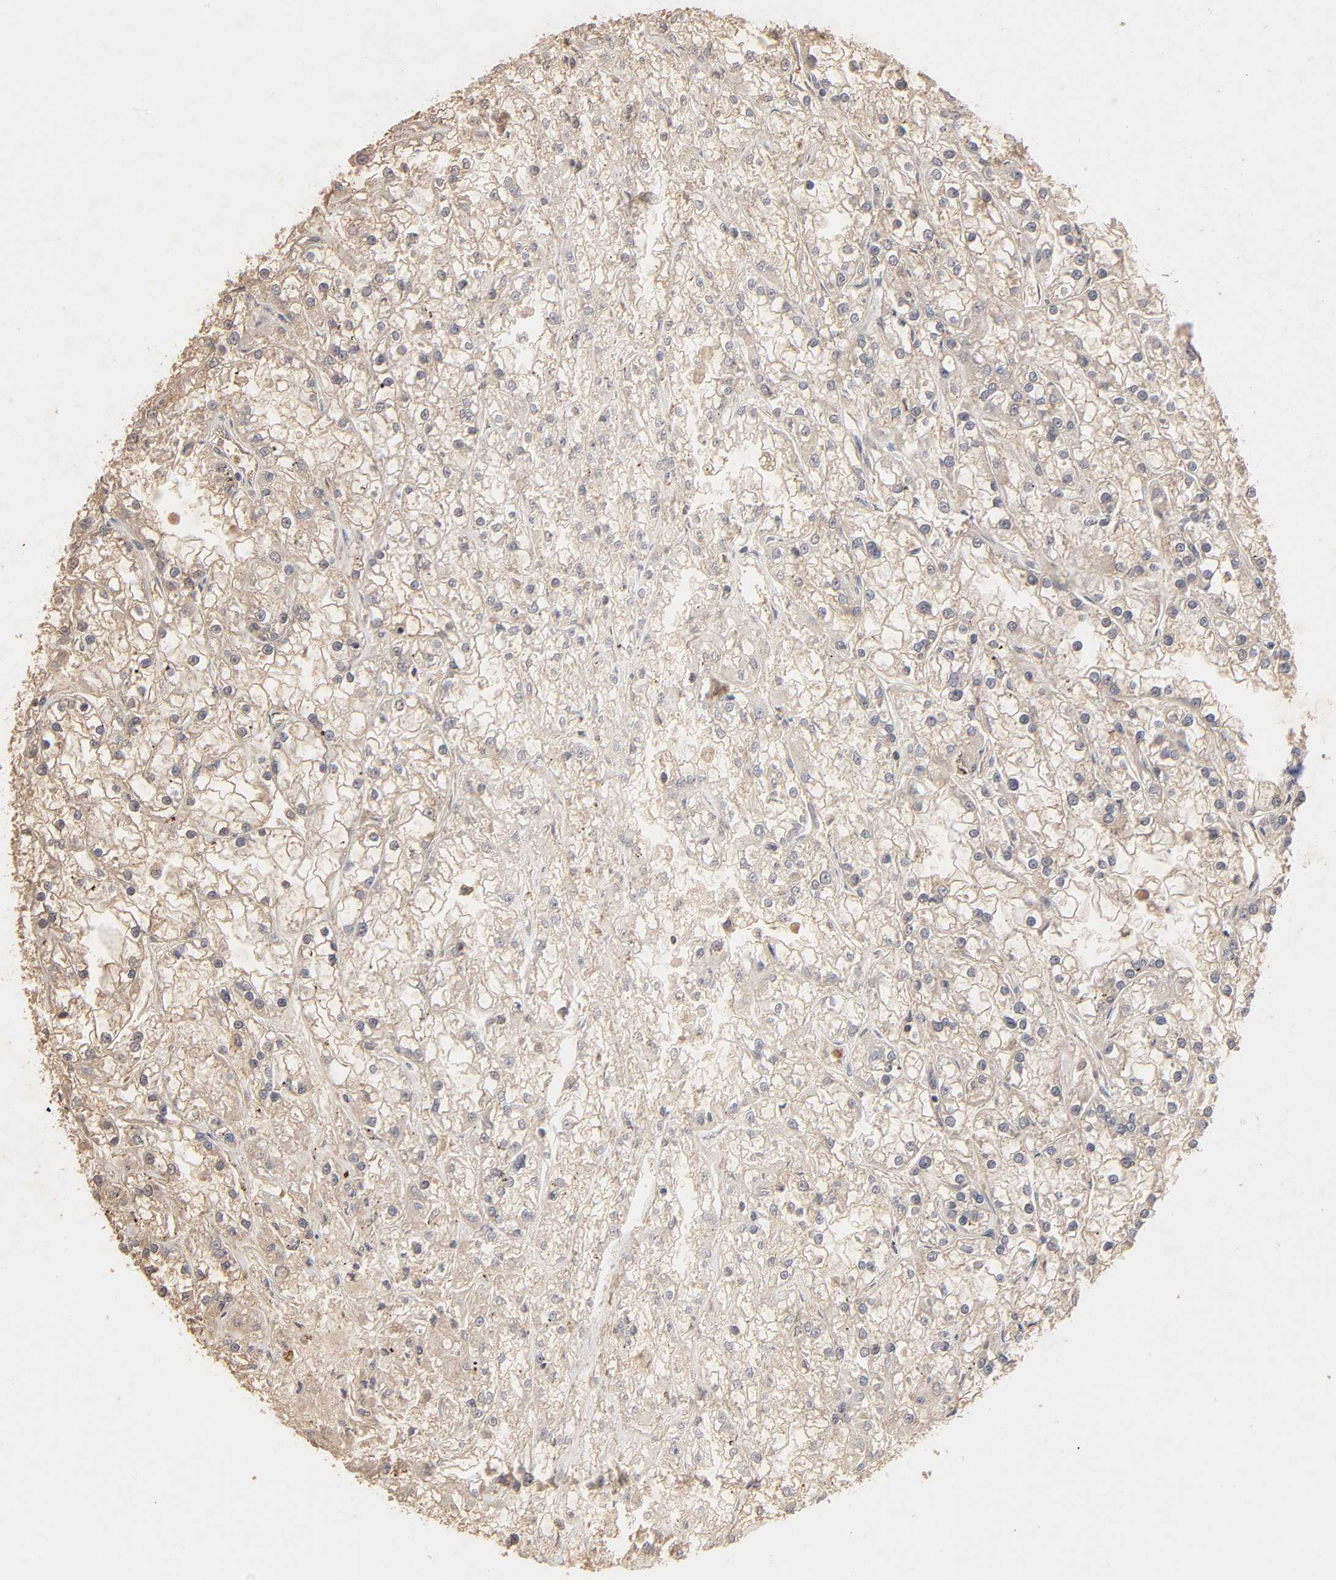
{"staining": {"intensity": "moderate", "quantity": "25%-75%", "location": "cytoplasmic/membranous"}, "tissue": "renal cancer", "cell_type": "Tumor cells", "image_type": "cancer", "snomed": [{"axis": "morphology", "description": "Adenocarcinoma, NOS"}, {"axis": "topography", "description": "Kidney"}], "caption": "Renal cancer stained for a protein (brown) shows moderate cytoplasmic/membranous positive expression in approximately 25%-75% of tumor cells.", "gene": "CYCS", "patient": {"sex": "female", "age": 52}}